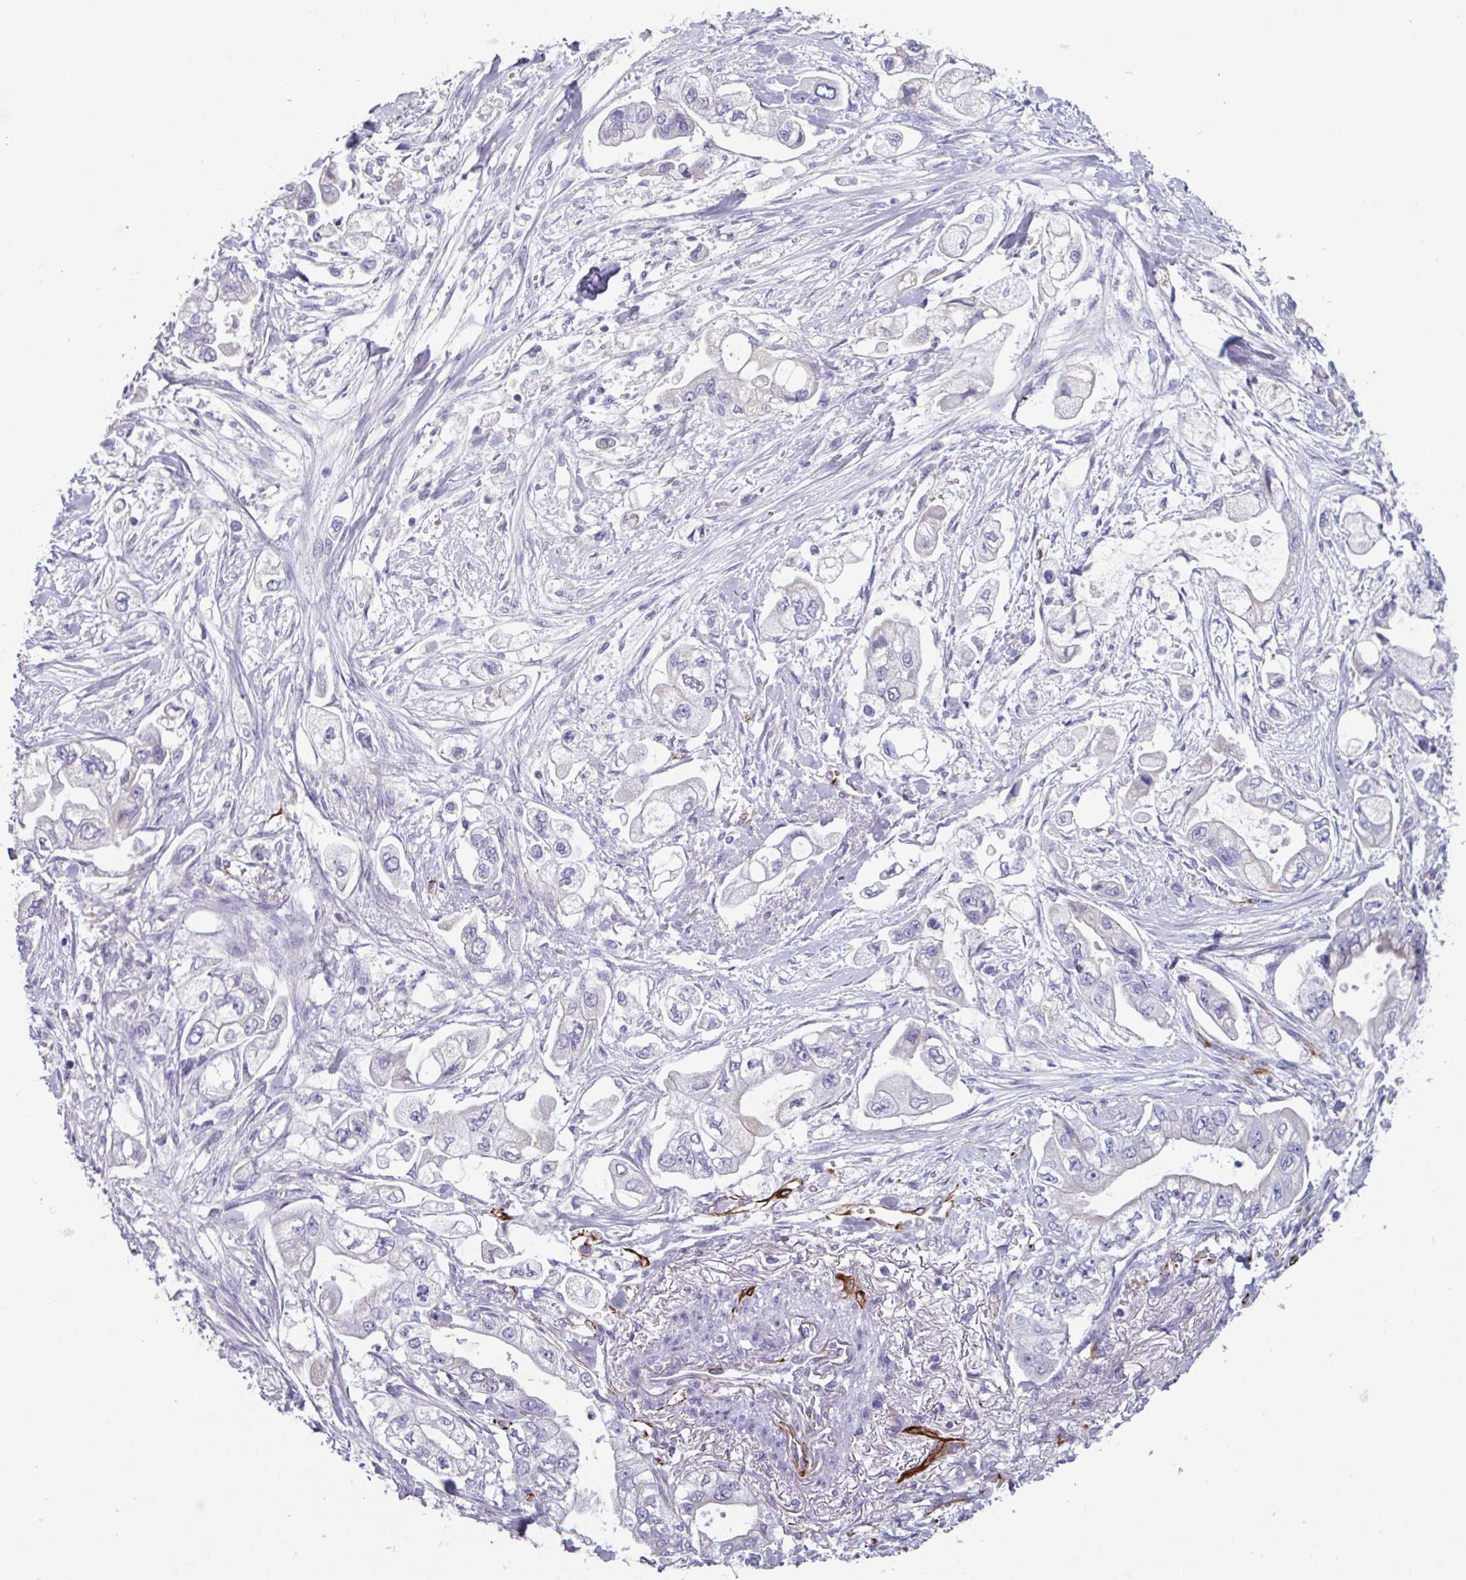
{"staining": {"intensity": "negative", "quantity": "none", "location": "none"}, "tissue": "stomach cancer", "cell_type": "Tumor cells", "image_type": "cancer", "snomed": [{"axis": "morphology", "description": "Adenocarcinoma, NOS"}, {"axis": "topography", "description": "Stomach"}], "caption": "The immunohistochemistry (IHC) image has no significant expression in tumor cells of stomach cancer tissue.", "gene": "BTD", "patient": {"sex": "male", "age": 62}}